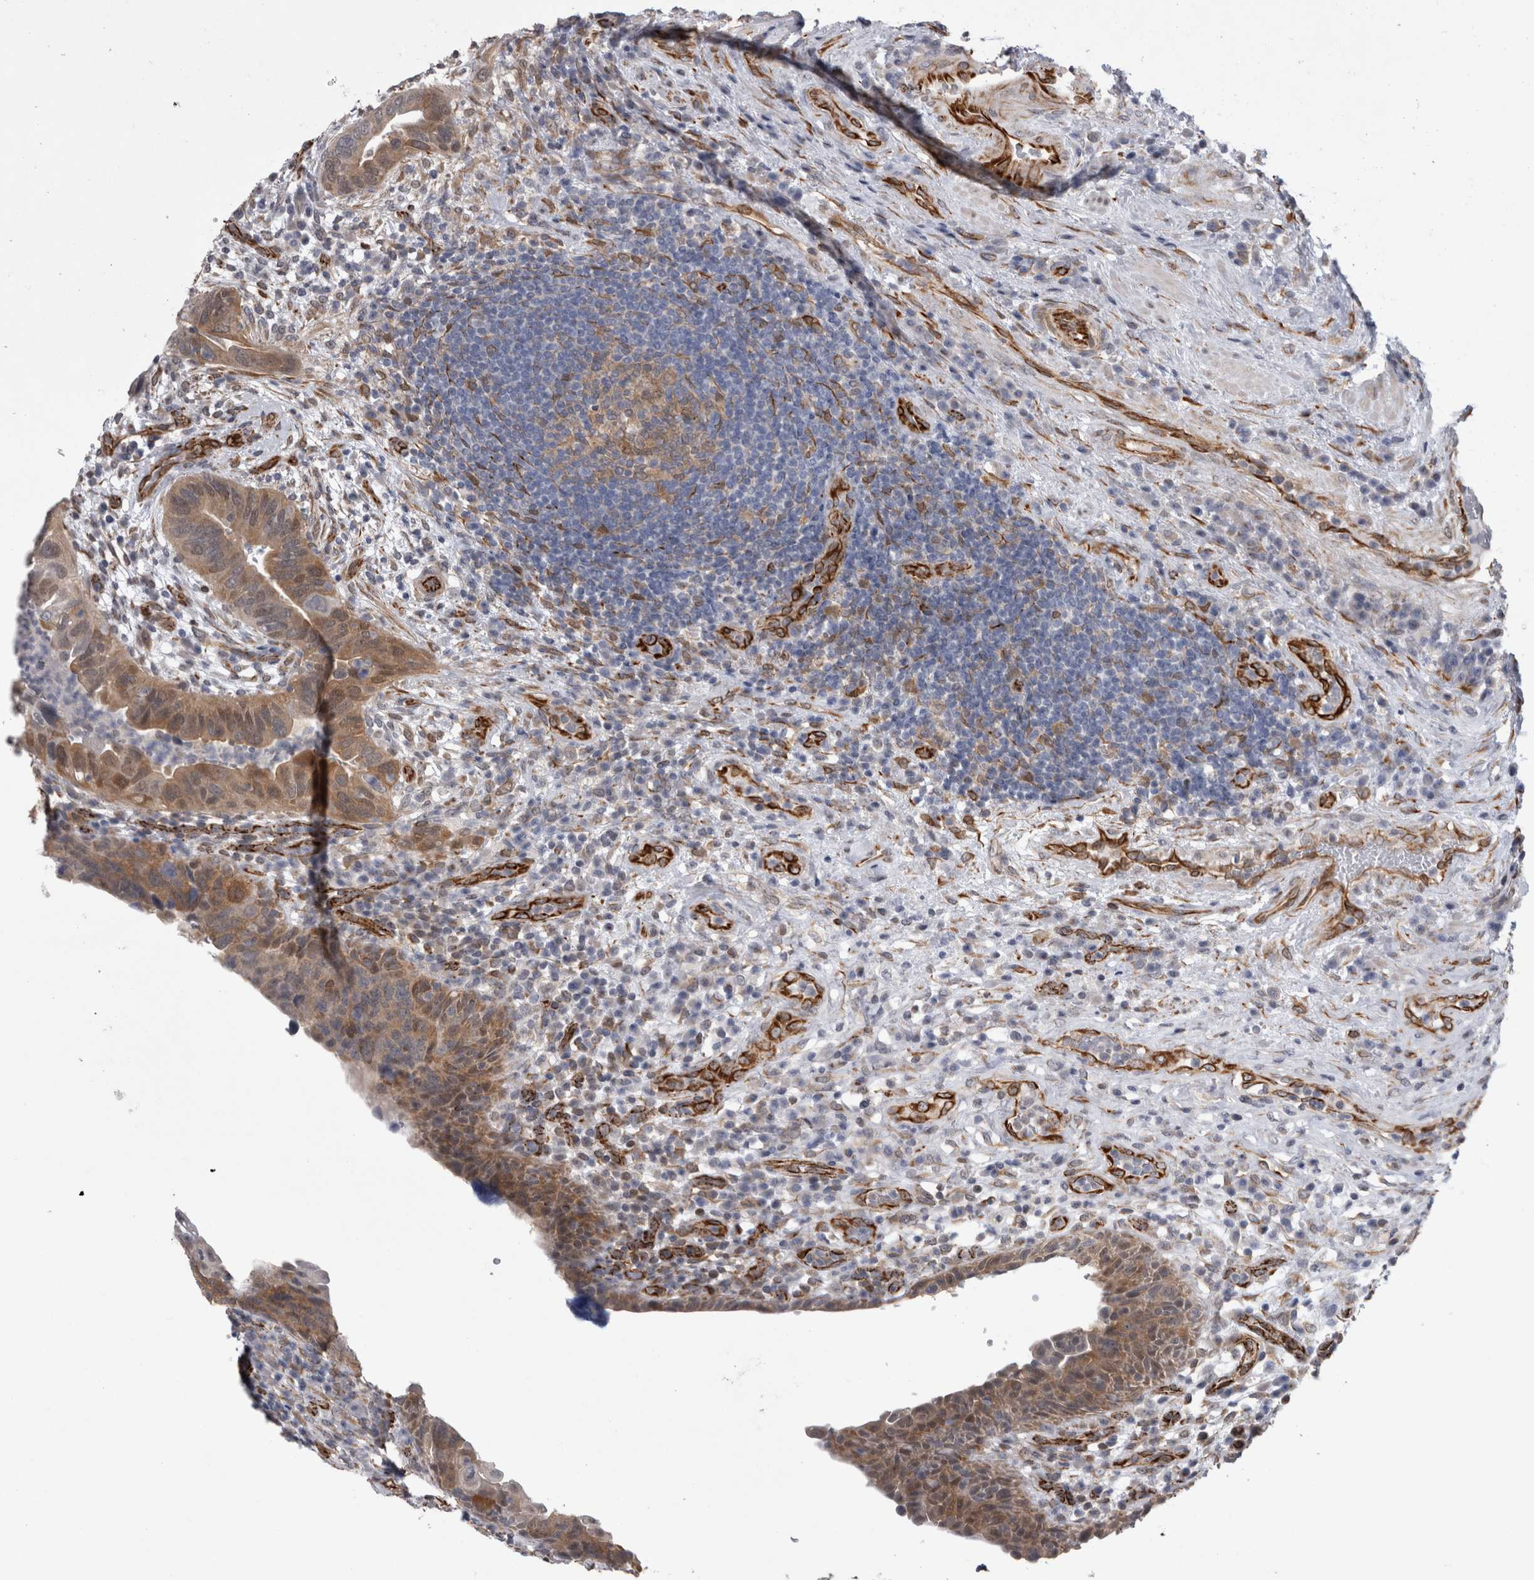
{"staining": {"intensity": "moderate", "quantity": ">75%", "location": "cytoplasmic/membranous"}, "tissue": "urothelial cancer", "cell_type": "Tumor cells", "image_type": "cancer", "snomed": [{"axis": "morphology", "description": "Urothelial carcinoma, High grade"}, {"axis": "topography", "description": "Urinary bladder"}], "caption": "Immunohistochemistry of urothelial carcinoma (high-grade) shows medium levels of moderate cytoplasmic/membranous positivity in about >75% of tumor cells. Using DAB (3,3'-diaminobenzidine) (brown) and hematoxylin (blue) stains, captured at high magnification using brightfield microscopy.", "gene": "ACOT7", "patient": {"sex": "female", "age": 82}}